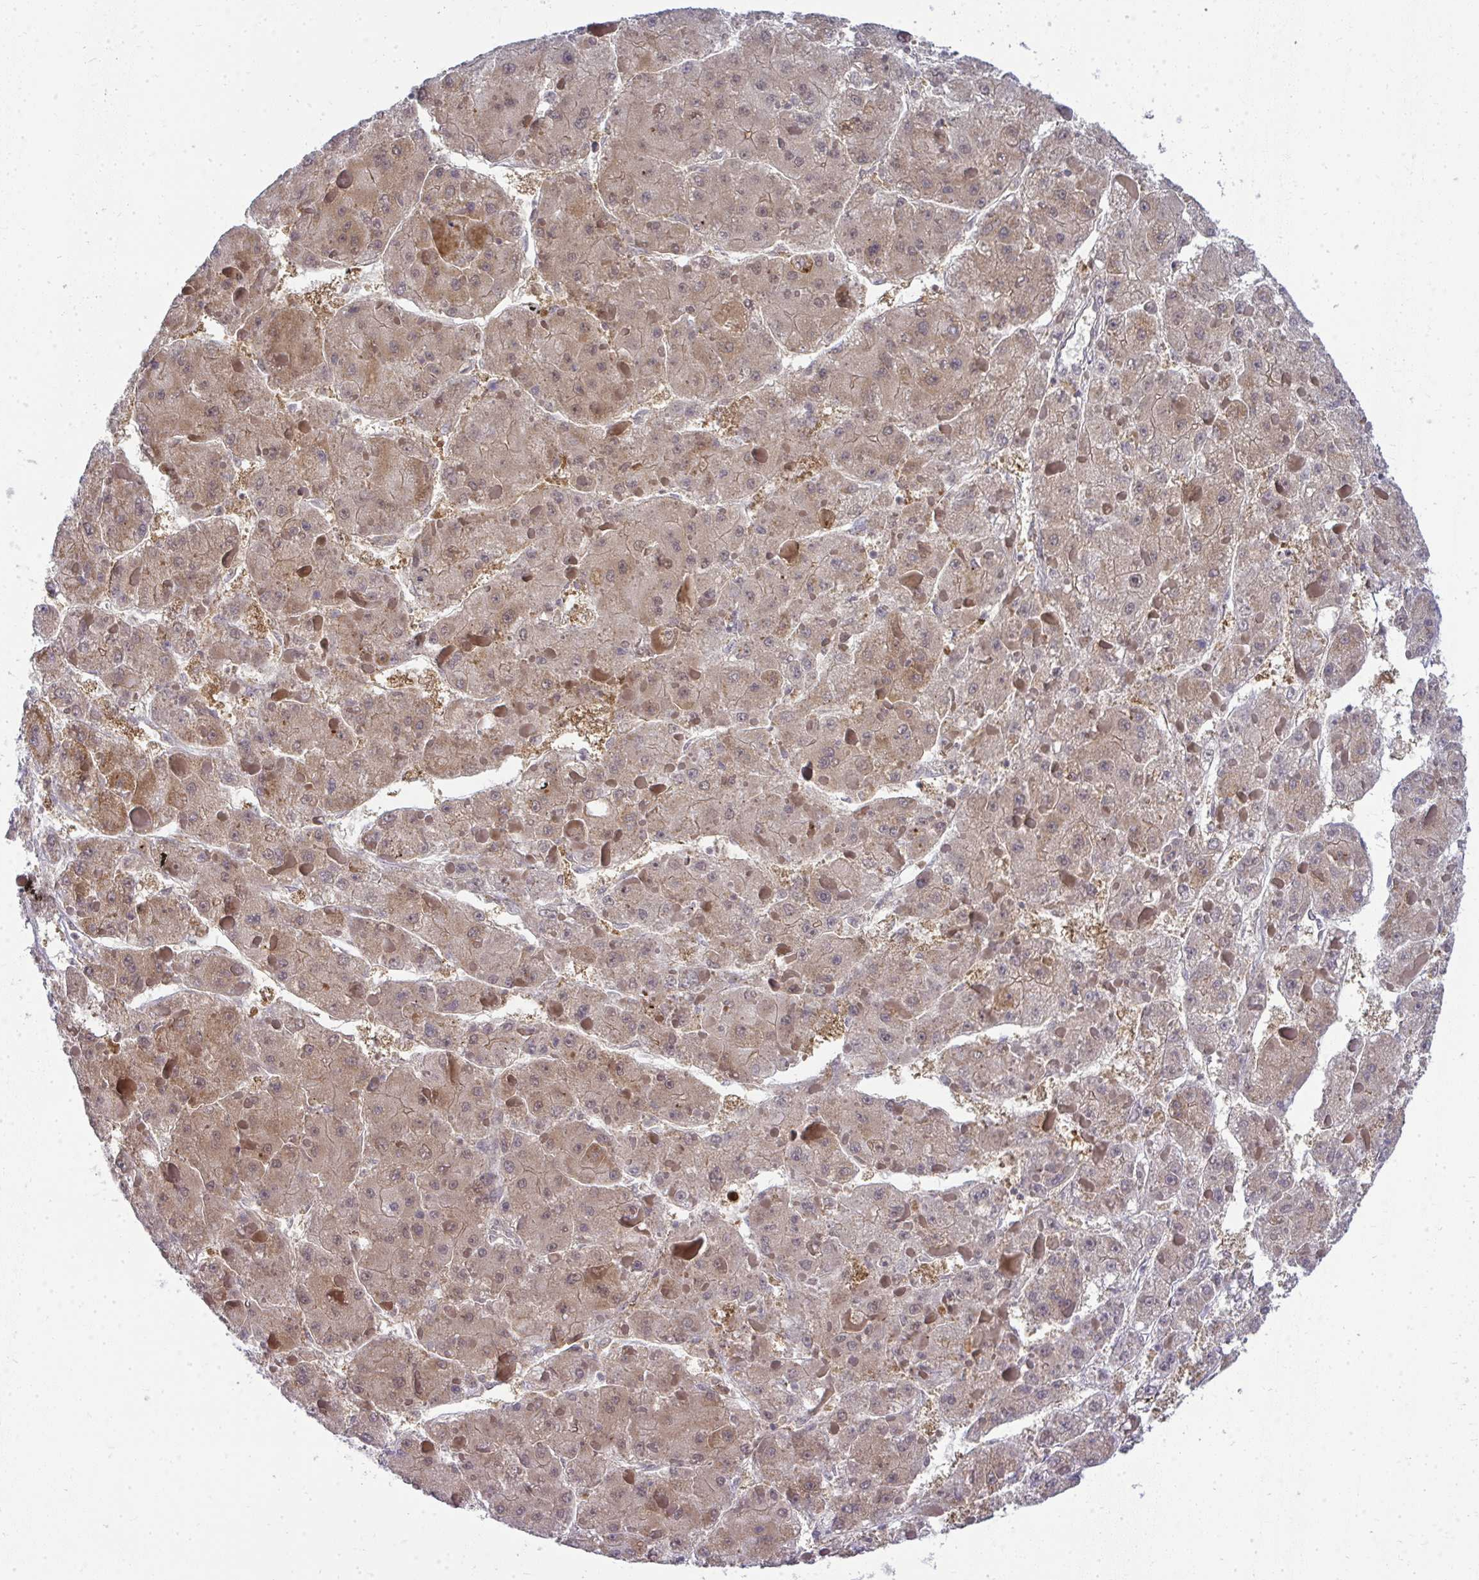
{"staining": {"intensity": "weak", "quantity": ">75%", "location": "cytoplasmic/membranous"}, "tissue": "liver cancer", "cell_type": "Tumor cells", "image_type": "cancer", "snomed": [{"axis": "morphology", "description": "Carcinoma, Hepatocellular, NOS"}, {"axis": "topography", "description": "Liver"}], "caption": "Protein staining shows weak cytoplasmic/membranous expression in about >75% of tumor cells in hepatocellular carcinoma (liver). The protein of interest is shown in brown color, while the nuclei are stained blue.", "gene": "HDHD2", "patient": {"sex": "female", "age": 73}}